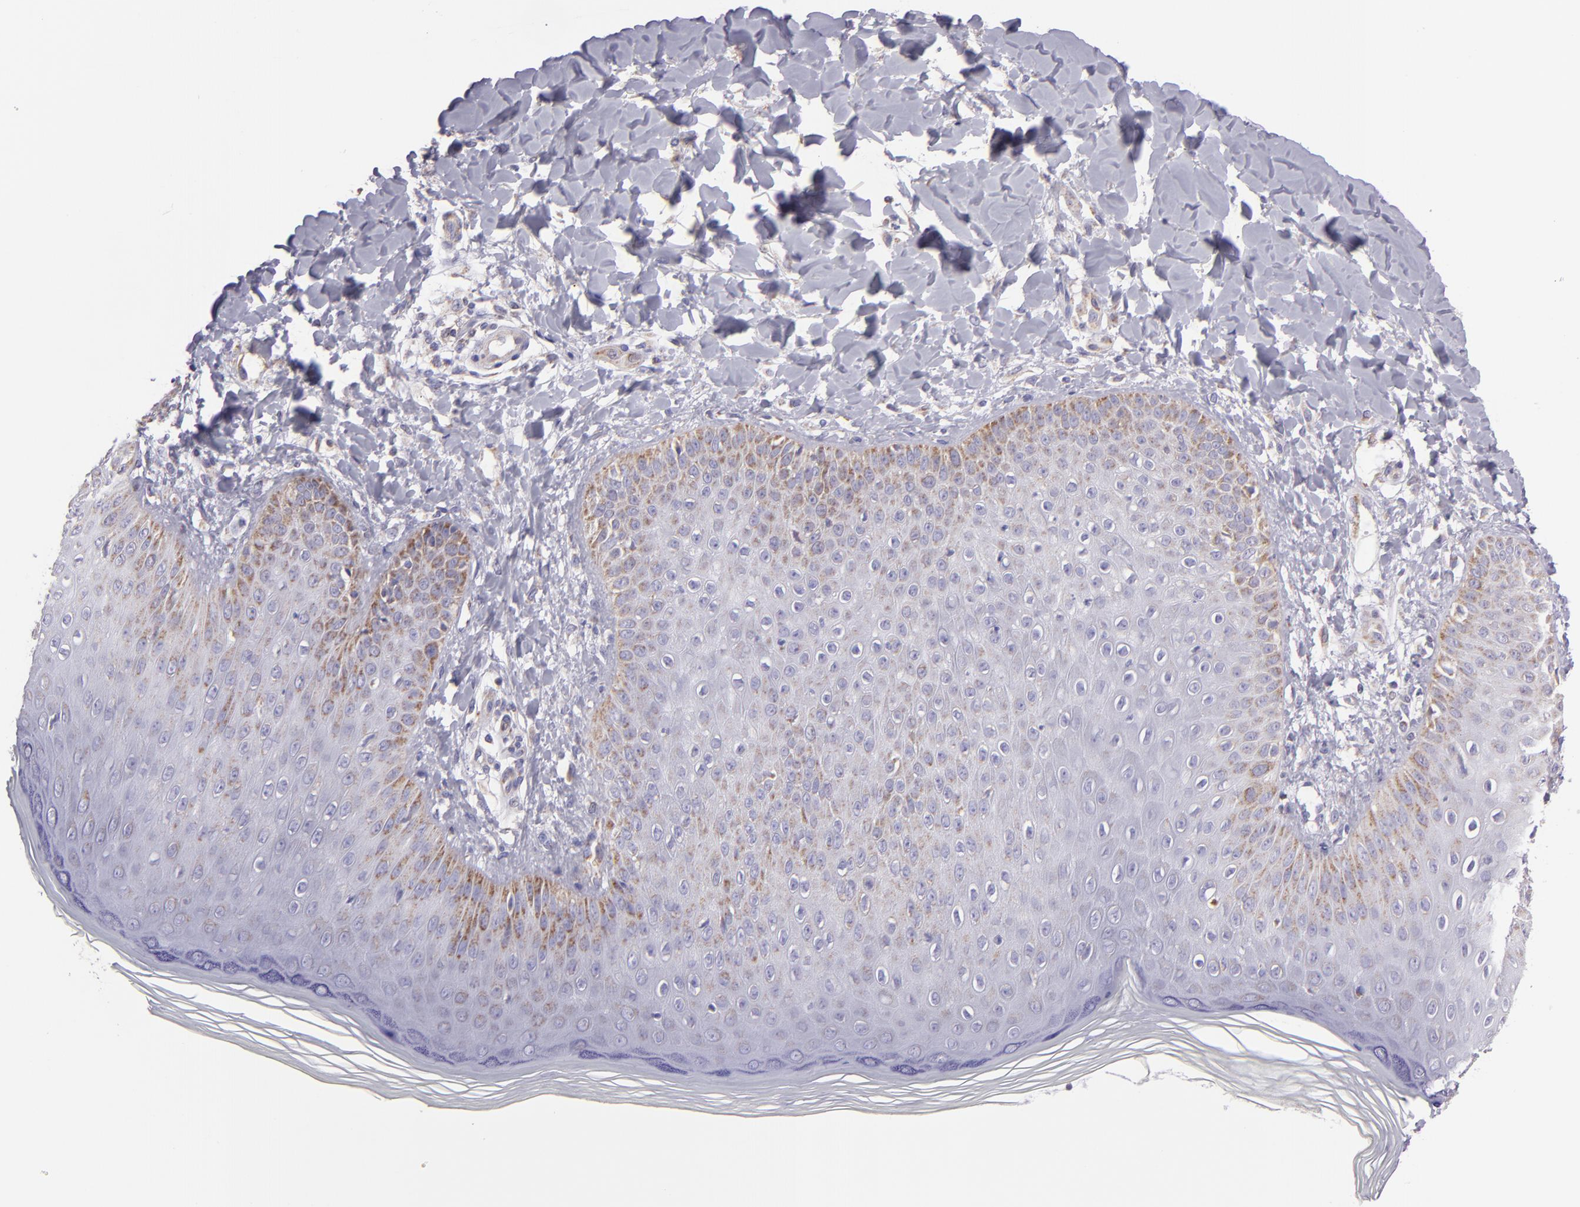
{"staining": {"intensity": "moderate", "quantity": "25%-75%", "location": "cytoplasmic/membranous"}, "tissue": "skin", "cell_type": "Epidermal cells", "image_type": "normal", "snomed": [{"axis": "morphology", "description": "Normal tissue, NOS"}, {"axis": "morphology", "description": "Inflammation, NOS"}, {"axis": "topography", "description": "Soft tissue"}, {"axis": "topography", "description": "Anal"}], "caption": "The photomicrograph demonstrates immunohistochemical staining of normal skin. There is moderate cytoplasmic/membranous positivity is identified in approximately 25%-75% of epidermal cells.", "gene": "HSPD1", "patient": {"sex": "female", "age": 15}}